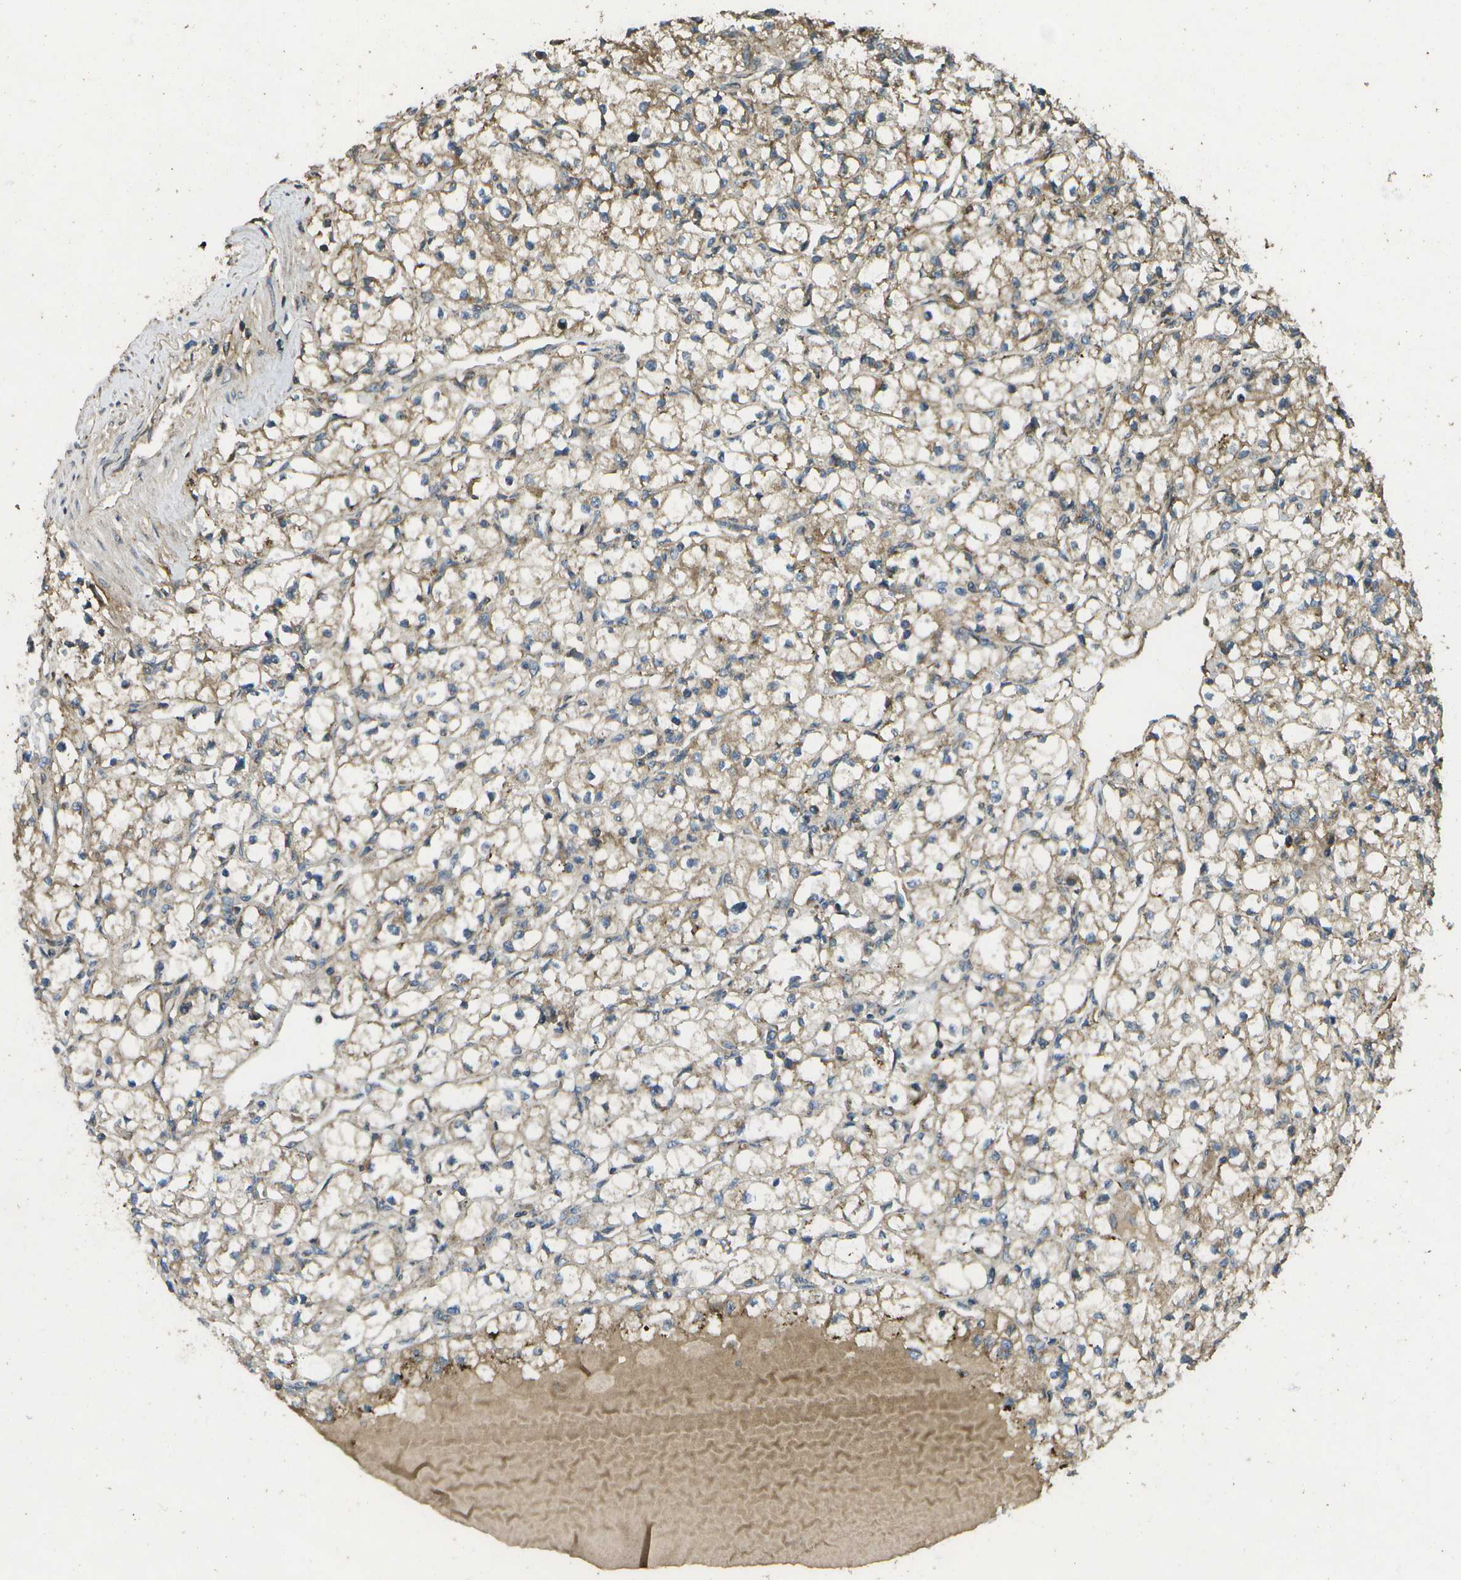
{"staining": {"intensity": "moderate", "quantity": ">75%", "location": "cytoplasmic/membranous"}, "tissue": "renal cancer", "cell_type": "Tumor cells", "image_type": "cancer", "snomed": [{"axis": "morphology", "description": "Adenocarcinoma, NOS"}, {"axis": "topography", "description": "Kidney"}], "caption": "The micrograph demonstrates a brown stain indicating the presence of a protein in the cytoplasmic/membranous of tumor cells in renal cancer (adenocarcinoma). (DAB (3,3'-diaminobenzidine) = brown stain, brightfield microscopy at high magnification).", "gene": "HFE", "patient": {"sex": "male", "age": 56}}